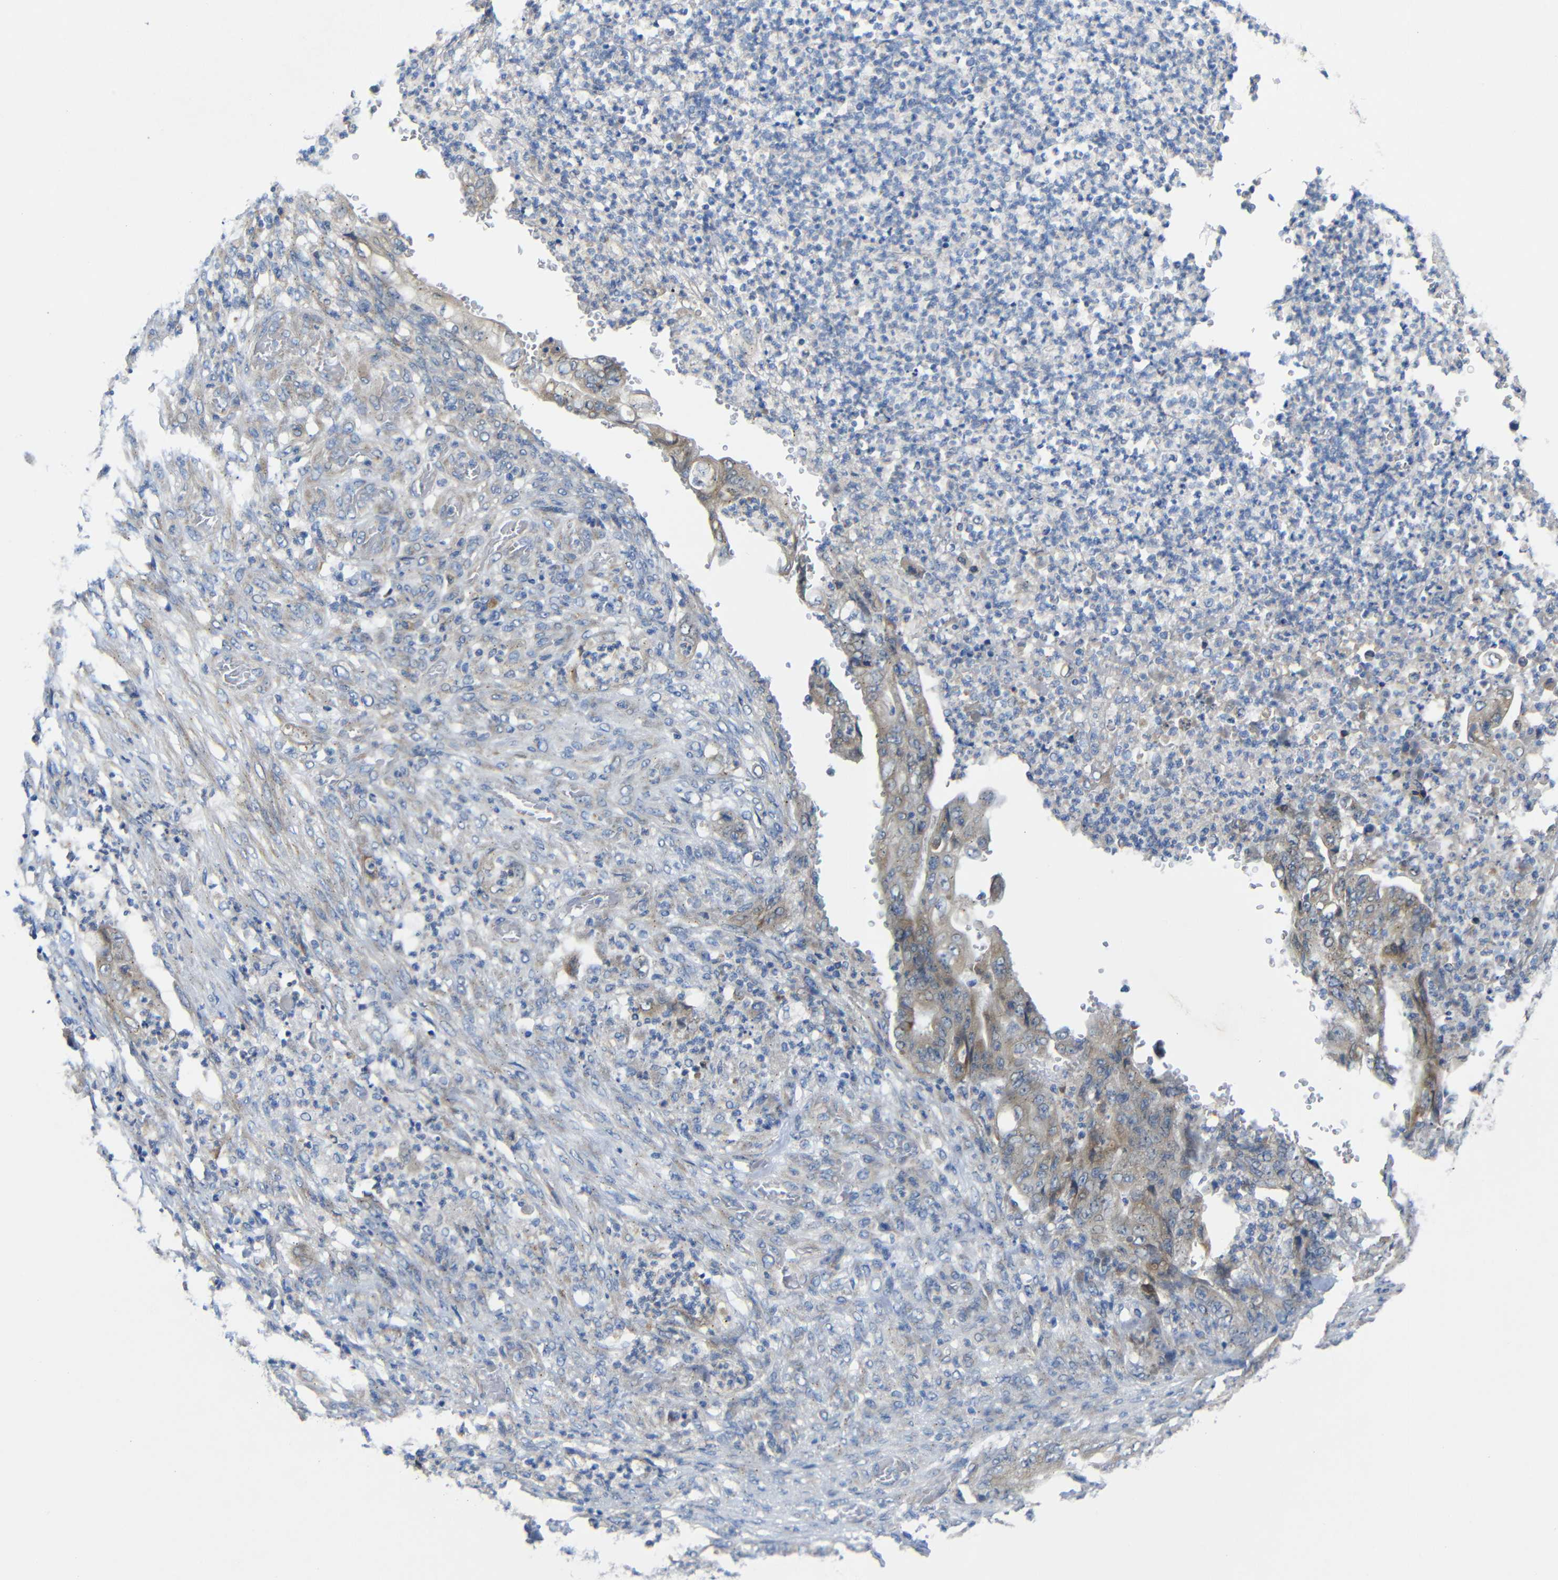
{"staining": {"intensity": "weak", "quantity": ">75%", "location": "cytoplasmic/membranous"}, "tissue": "stomach cancer", "cell_type": "Tumor cells", "image_type": "cancer", "snomed": [{"axis": "morphology", "description": "Adenocarcinoma, NOS"}, {"axis": "topography", "description": "Stomach"}], "caption": "Immunohistochemical staining of human stomach cancer exhibits low levels of weak cytoplasmic/membranous protein staining in about >75% of tumor cells.", "gene": "DDRGK1", "patient": {"sex": "female", "age": 73}}